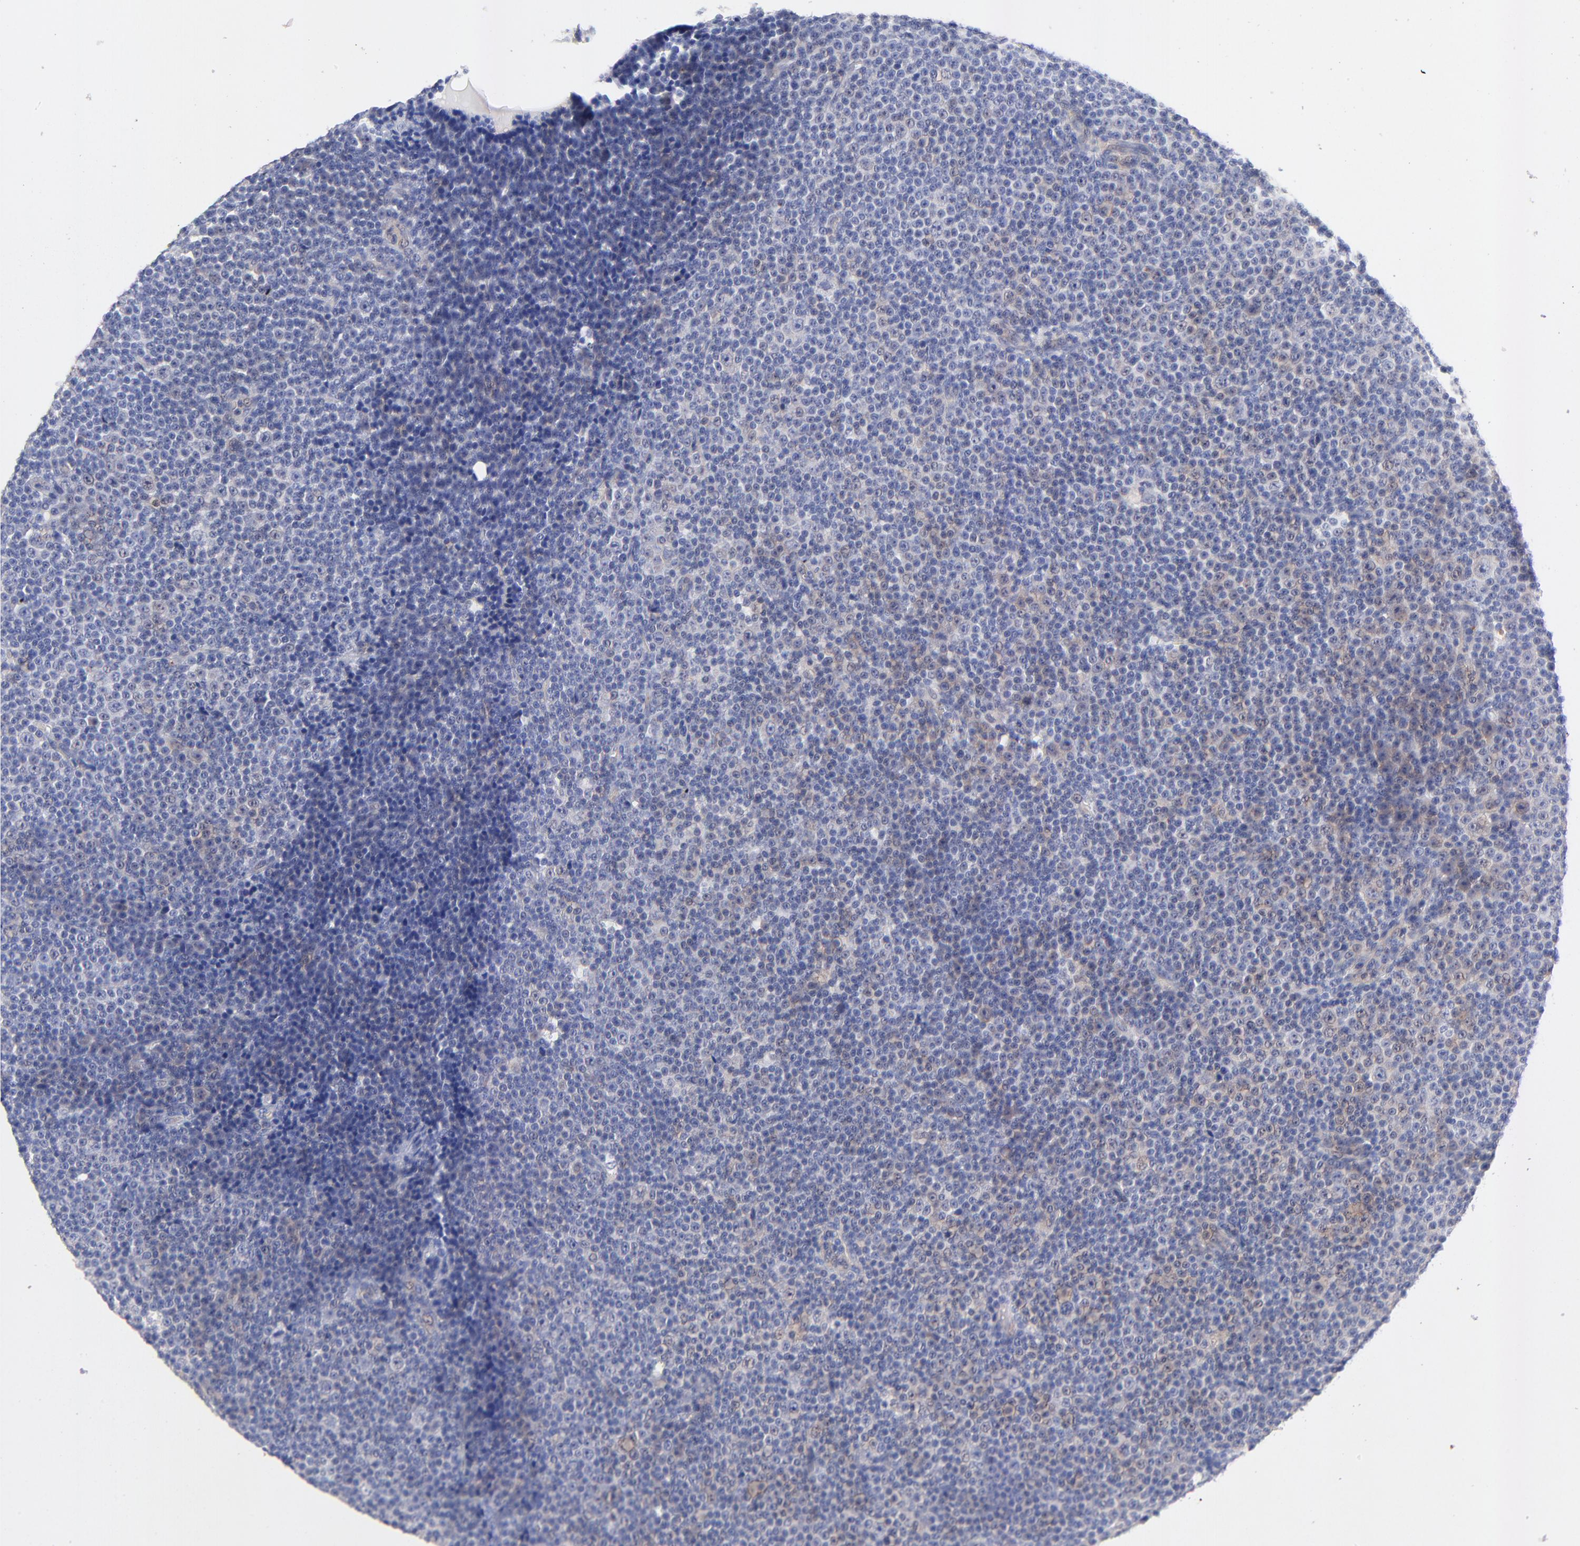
{"staining": {"intensity": "negative", "quantity": "none", "location": "none"}, "tissue": "lymphoma", "cell_type": "Tumor cells", "image_type": "cancer", "snomed": [{"axis": "morphology", "description": "Malignant lymphoma, non-Hodgkin's type, Low grade"}, {"axis": "topography", "description": "Lymph node"}], "caption": "Immunohistochemistry (IHC) of malignant lymphoma, non-Hodgkin's type (low-grade) exhibits no positivity in tumor cells.", "gene": "FAM117B", "patient": {"sex": "female", "age": 67}}